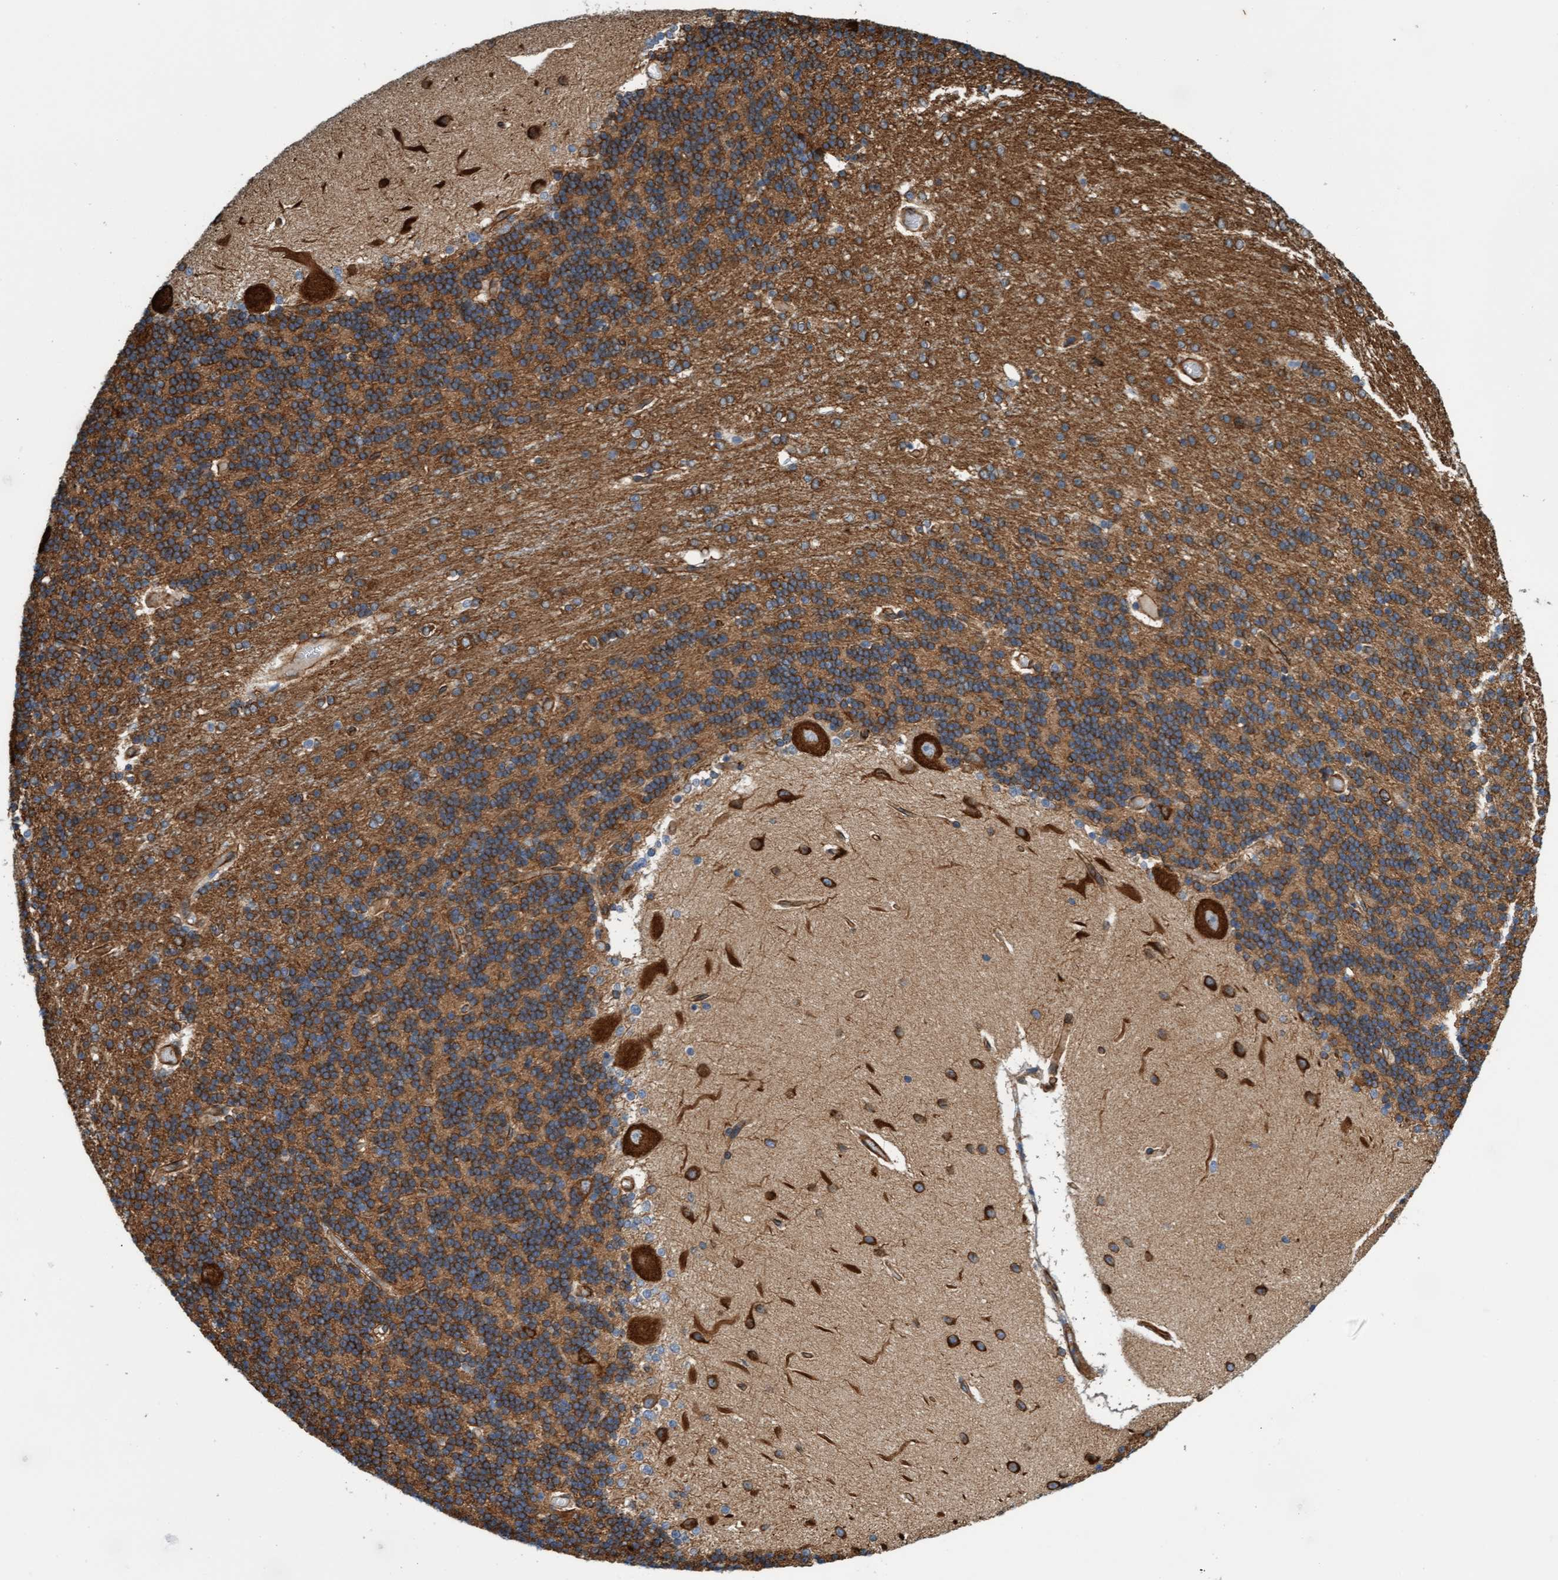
{"staining": {"intensity": "moderate", "quantity": ">75%", "location": "cytoplasmic/membranous"}, "tissue": "cerebellum", "cell_type": "Cells in granular layer", "image_type": "normal", "snomed": [{"axis": "morphology", "description": "Normal tissue, NOS"}, {"axis": "topography", "description": "Cerebellum"}], "caption": "Protein expression analysis of normal cerebellum displays moderate cytoplasmic/membranous positivity in approximately >75% of cells in granular layer. Immunohistochemistry (ihc) stains the protein of interest in brown and the nuclei are stained blue.", "gene": "FMNL3", "patient": {"sex": "female", "age": 54}}